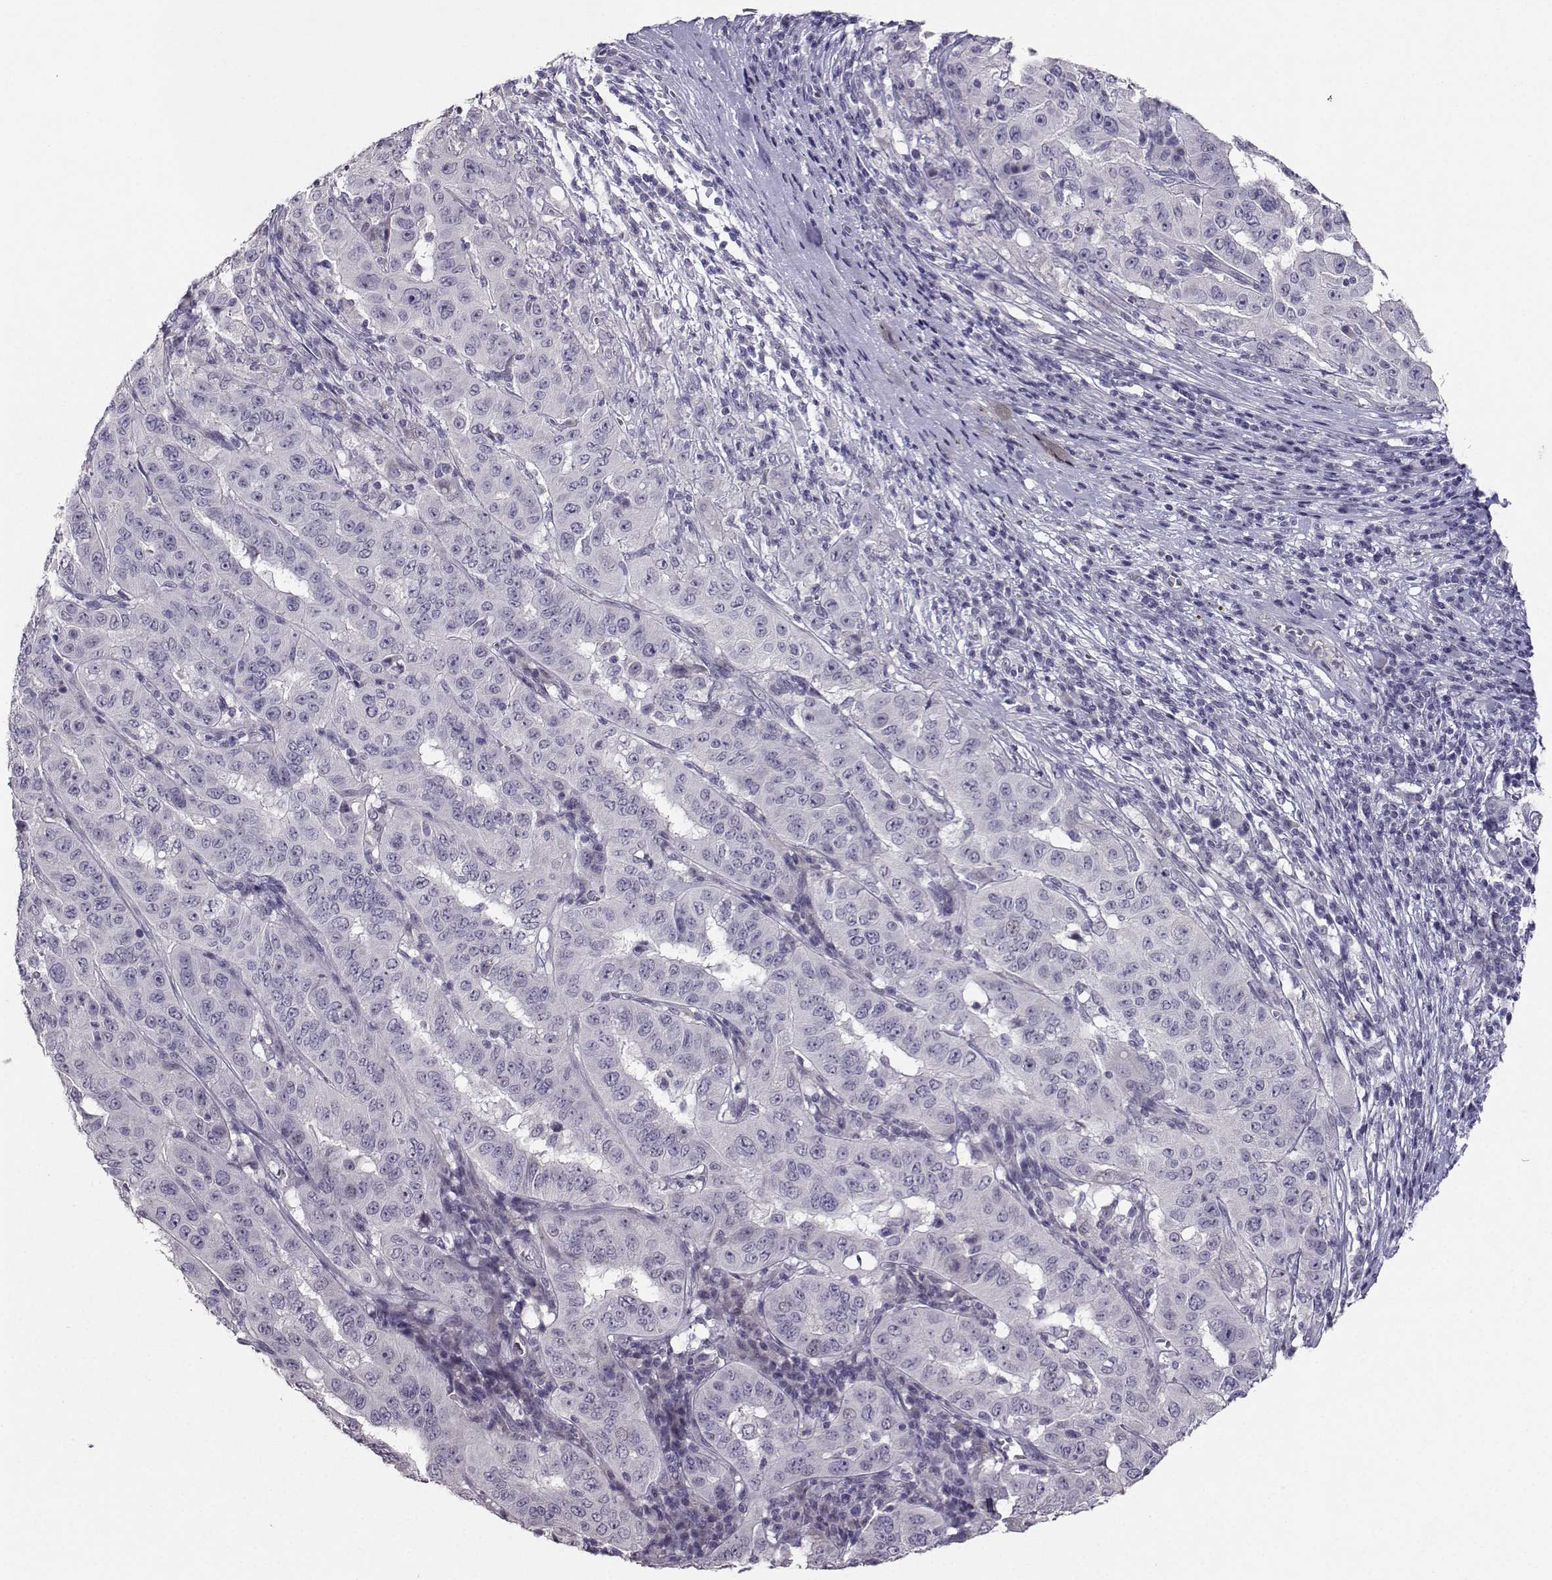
{"staining": {"intensity": "negative", "quantity": "none", "location": "none"}, "tissue": "pancreatic cancer", "cell_type": "Tumor cells", "image_type": "cancer", "snomed": [{"axis": "morphology", "description": "Adenocarcinoma, NOS"}, {"axis": "topography", "description": "Pancreas"}], "caption": "This is an IHC micrograph of human pancreatic cancer. There is no positivity in tumor cells.", "gene": "CARTPT", "patient": {"sex": "male", "age": 63}}